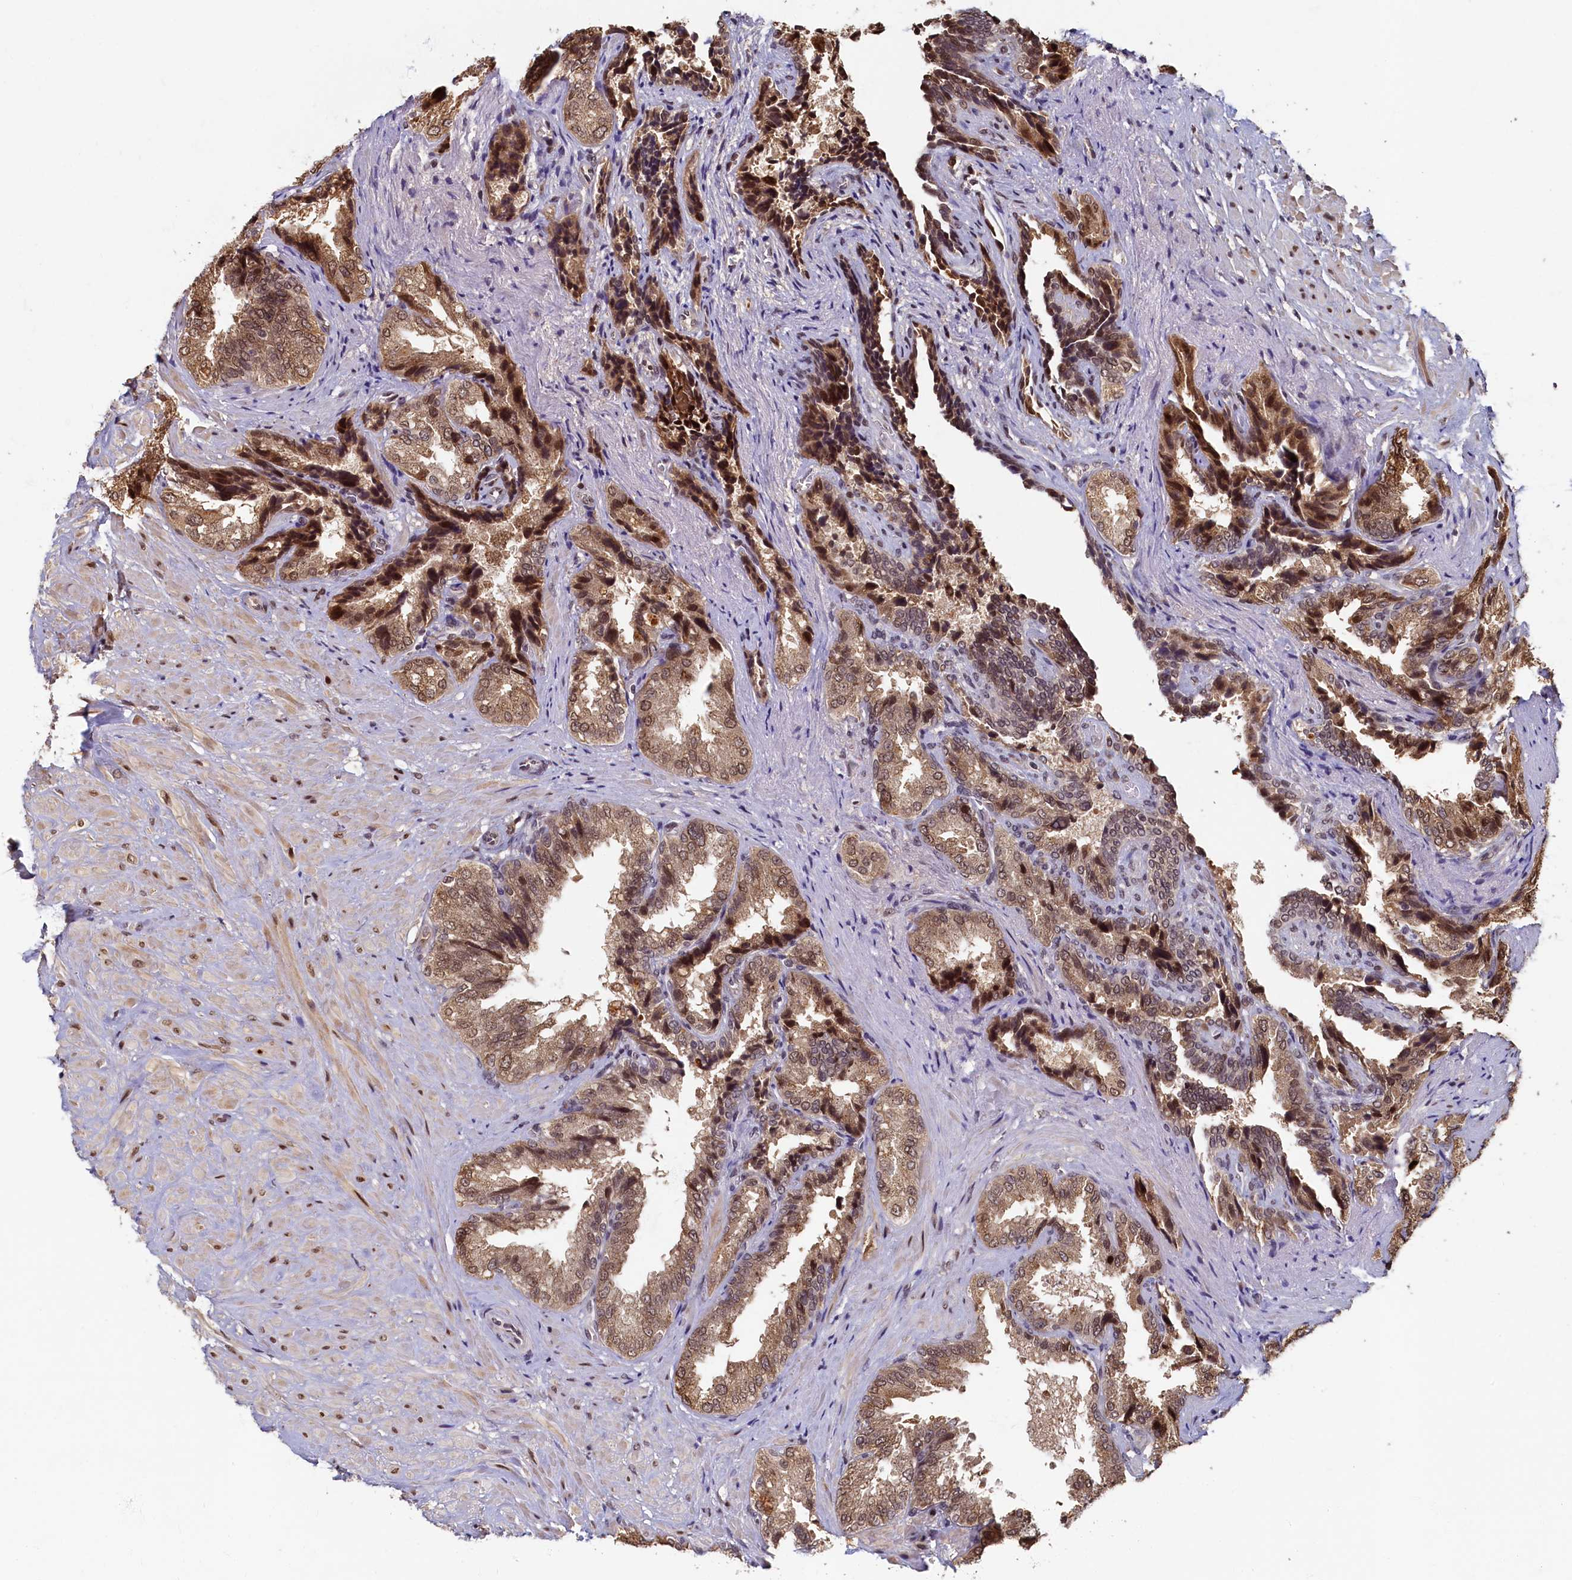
{"staining": {"intensity": "moderate", "quantity": ">75%", "location": "cytoplasmic/membranous,nuclear"}, "tissue": "seminal vesicle", "cell_type": "Glandular cells", "image_type": "normal", "snomed": [{"axis": "morphology", "description": "Normal tissue, NOS"}, {"axis": "topography", "description": "Seminal veicle"}, {"axis": "topography", "description": "Peripheral nerve tissue"}], "caption": "A medium amount of moderate cytoplasmic/membranous,nuclear expression is appreciated in approximately >75% of glandular cells in benign seminal vesicle. (Brightfield microscopy of DAB IHC at high magnification).", "gene": "CKAP2L", "patient": {"sex": "male", "age": 63}}